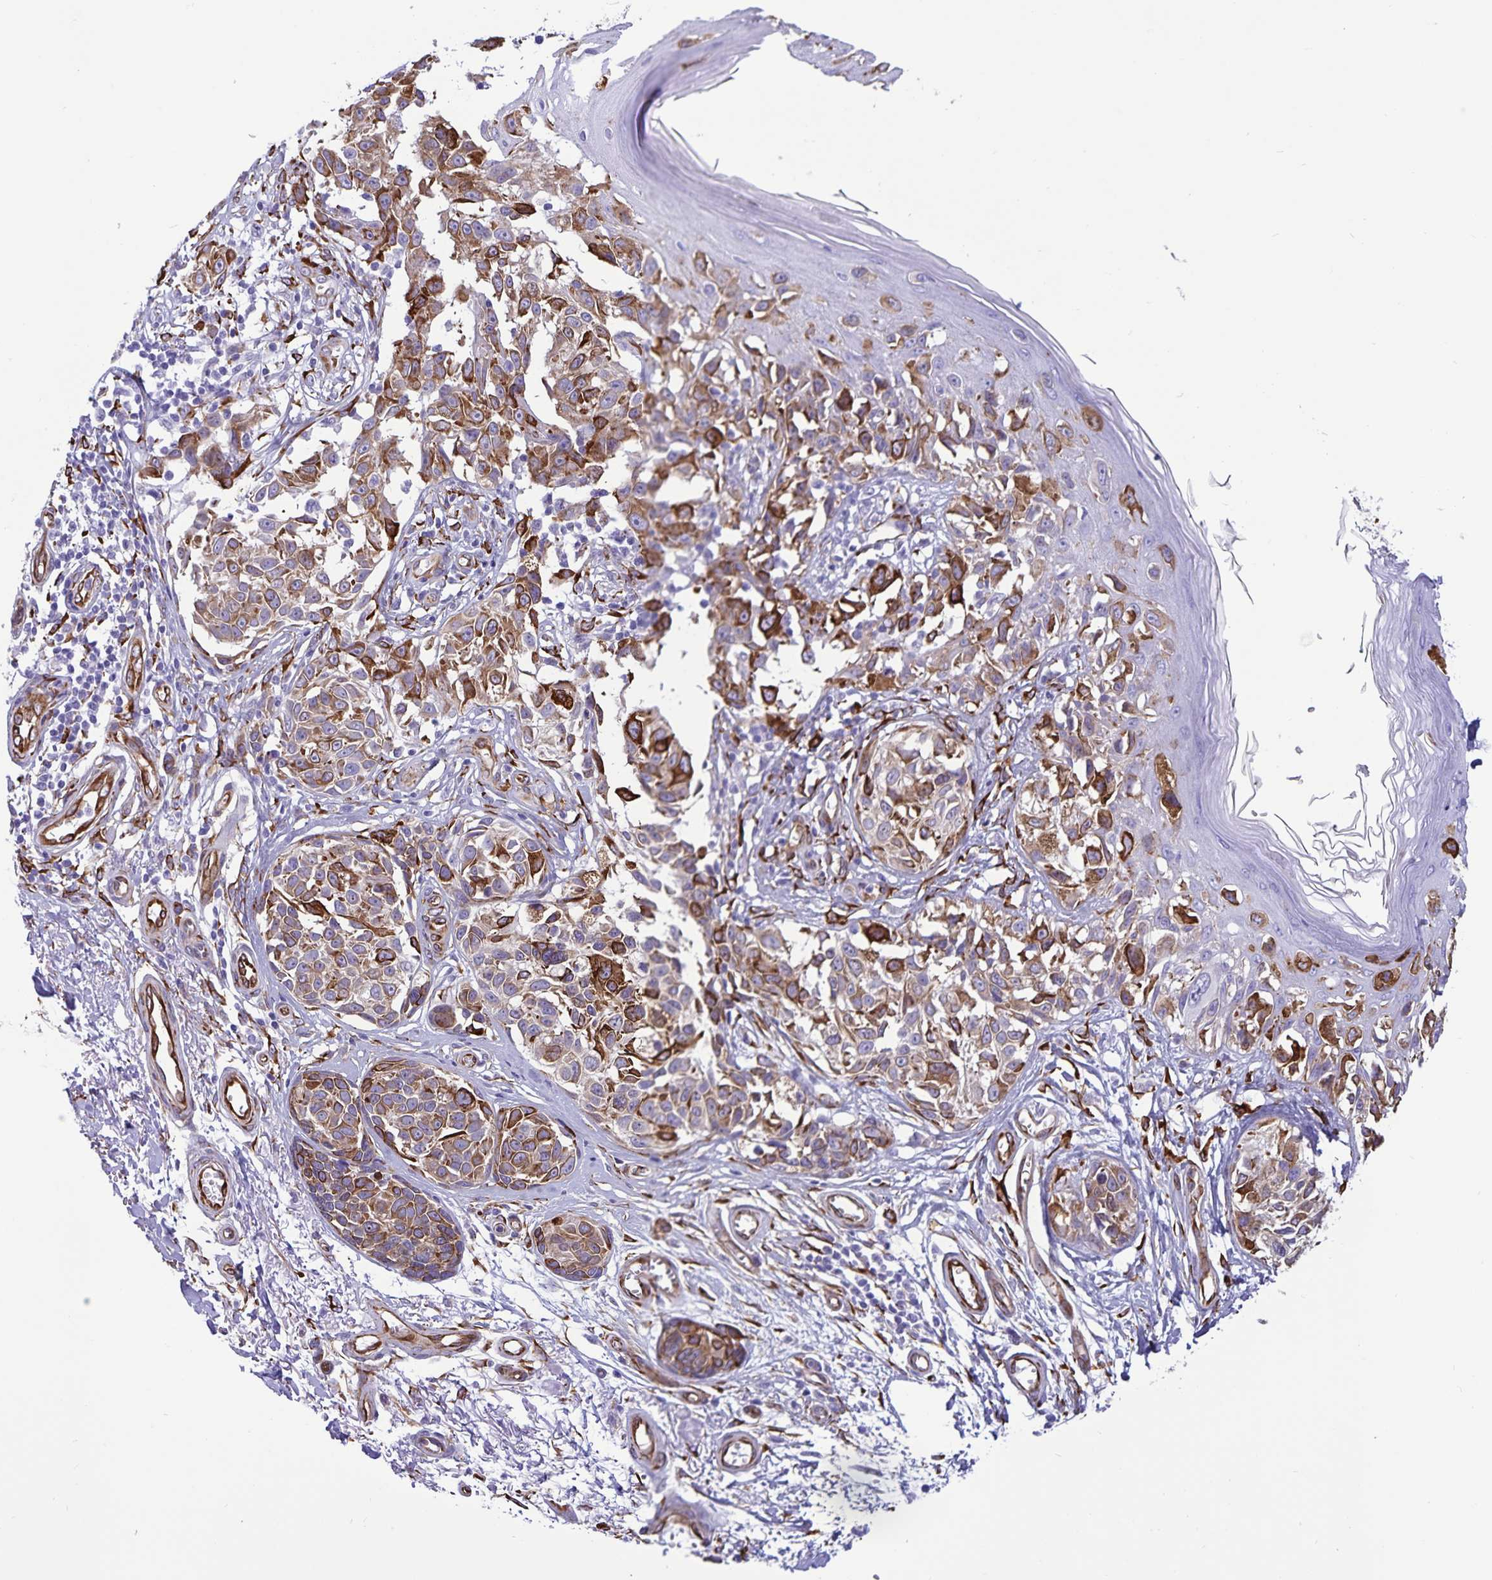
{"staining": {"intensity": "moderate", "quantity": ">75%", "location": "cytoplasmic/membranous"}, "tissue": "melanoma", "cell_type": "Tumor cells", "image_type": "cancer", "snomed": [{"axis": "morphology", "description": "Malignant melanoma, NOS"}, {"axis": "topography", "description": "Skin"}], "caption": "A brown stain highlights moderate cytoplasmic/membranous staining of a protein in melanoma tumor cells. The staining was performed using DAB to visualize the protein expression in brown, while the nuclei were stained in blue with hematoxylin (Magnification: 20x).", "gene": "RCN1", "patient": {"sex": "male", "age": 73}}